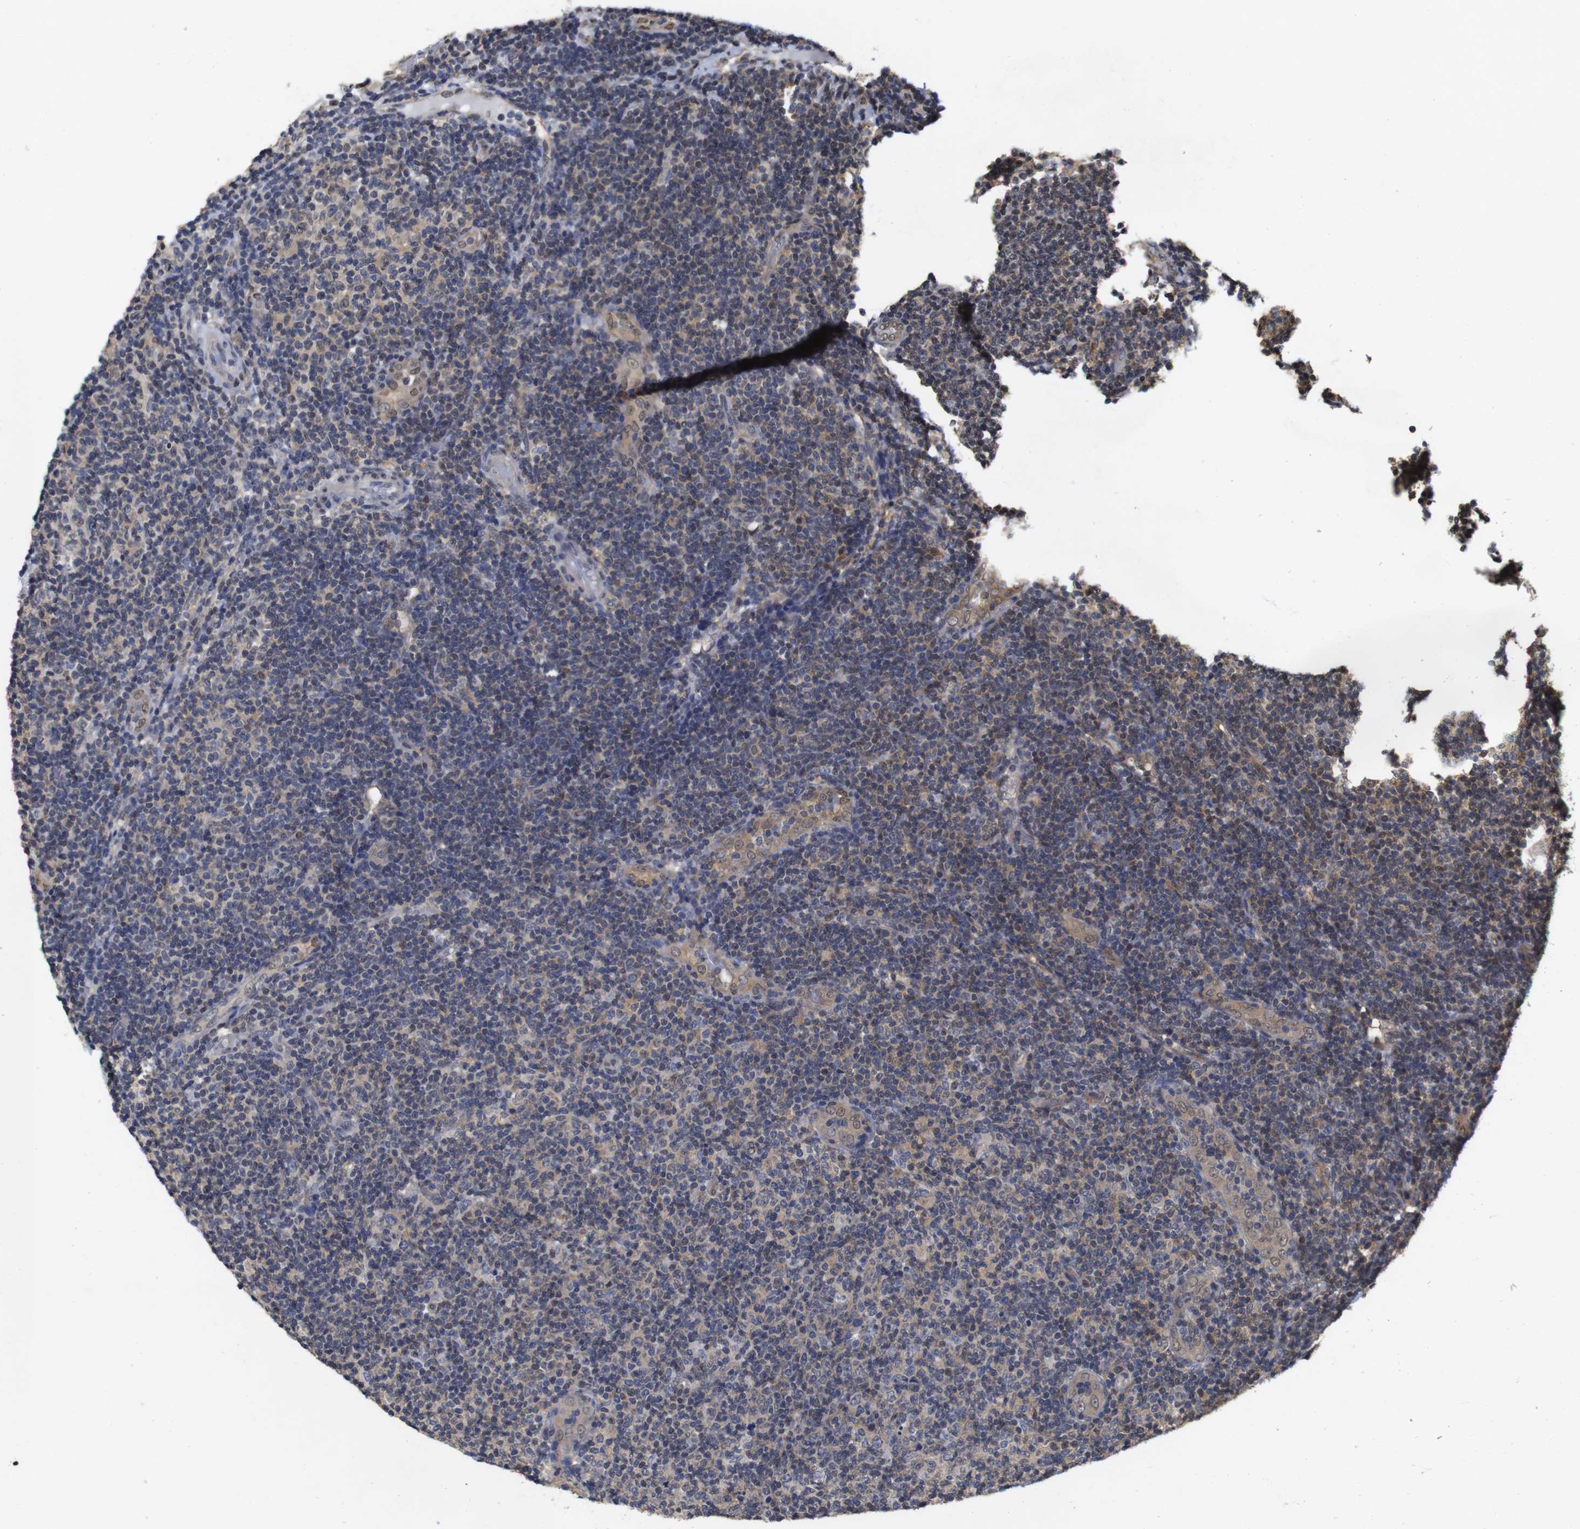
{"staining": {"intensity": "weak", "quantity": ">75%", "location": "cytoplasmic/membranous,nuclear"}, "tissue": "lymphoma", "cell_type": "Tumor cells", "image_type": "cancer", "snomed": [{"axis": "morphology", "description": "Malignant lymphoma, non-Hodgkin's type, Low grade"}, {"axis": "topography", "description": "Lymph node"}], "caption": "Lymphoma stained with IHC exhibits weak cytoplasmic/membranous and nuclear positivity in about >75% of tumor cells. Nuclei are stained in blue.", "gene": "SUMO3", "patient": {"sex": "male", "age": 83}}